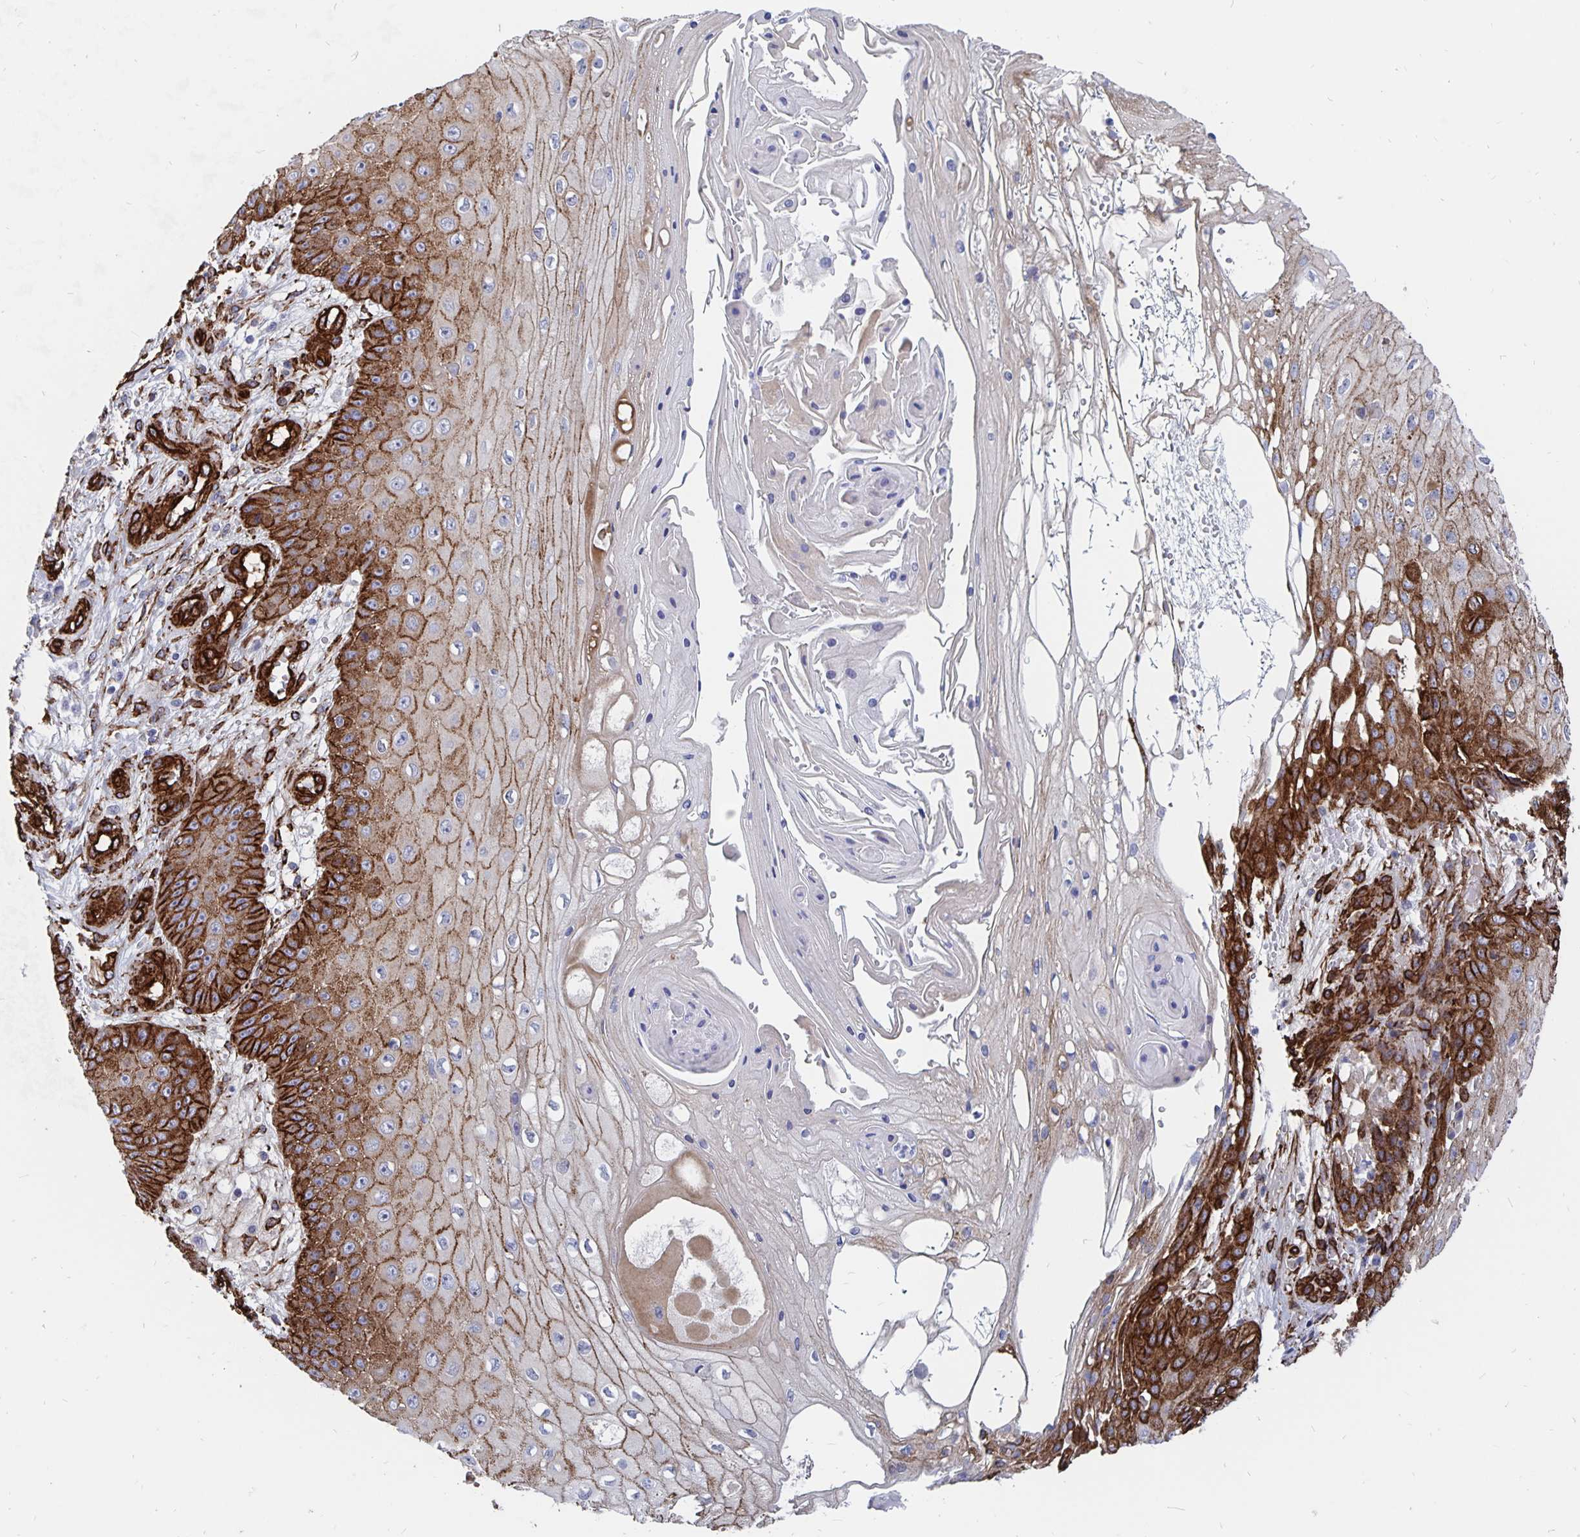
{"staining": {"intensity": "strong", "quantity": "25%-75%", "location": "cytoplasmic/membranous"}, "tissue": "skin cancer", "cell_type": "Tumor cells", "image_type": "cancer", "snomed": [{"axis": "morphology", "description": "Squamous cell carcinoma, NOS"}, {"axis": "topography", "description": "Skin"}], "caption": "Skin cancer (squamous cell carcinoma) stained with DAB (3,3'-diaminobenzidine) IHC reveals high levels of strong cytoplasmic/membranous expression in about 25%-75% of tumor cells.", "gene": "DCHS2", "patient": {"sex": "male", "age": 70}}